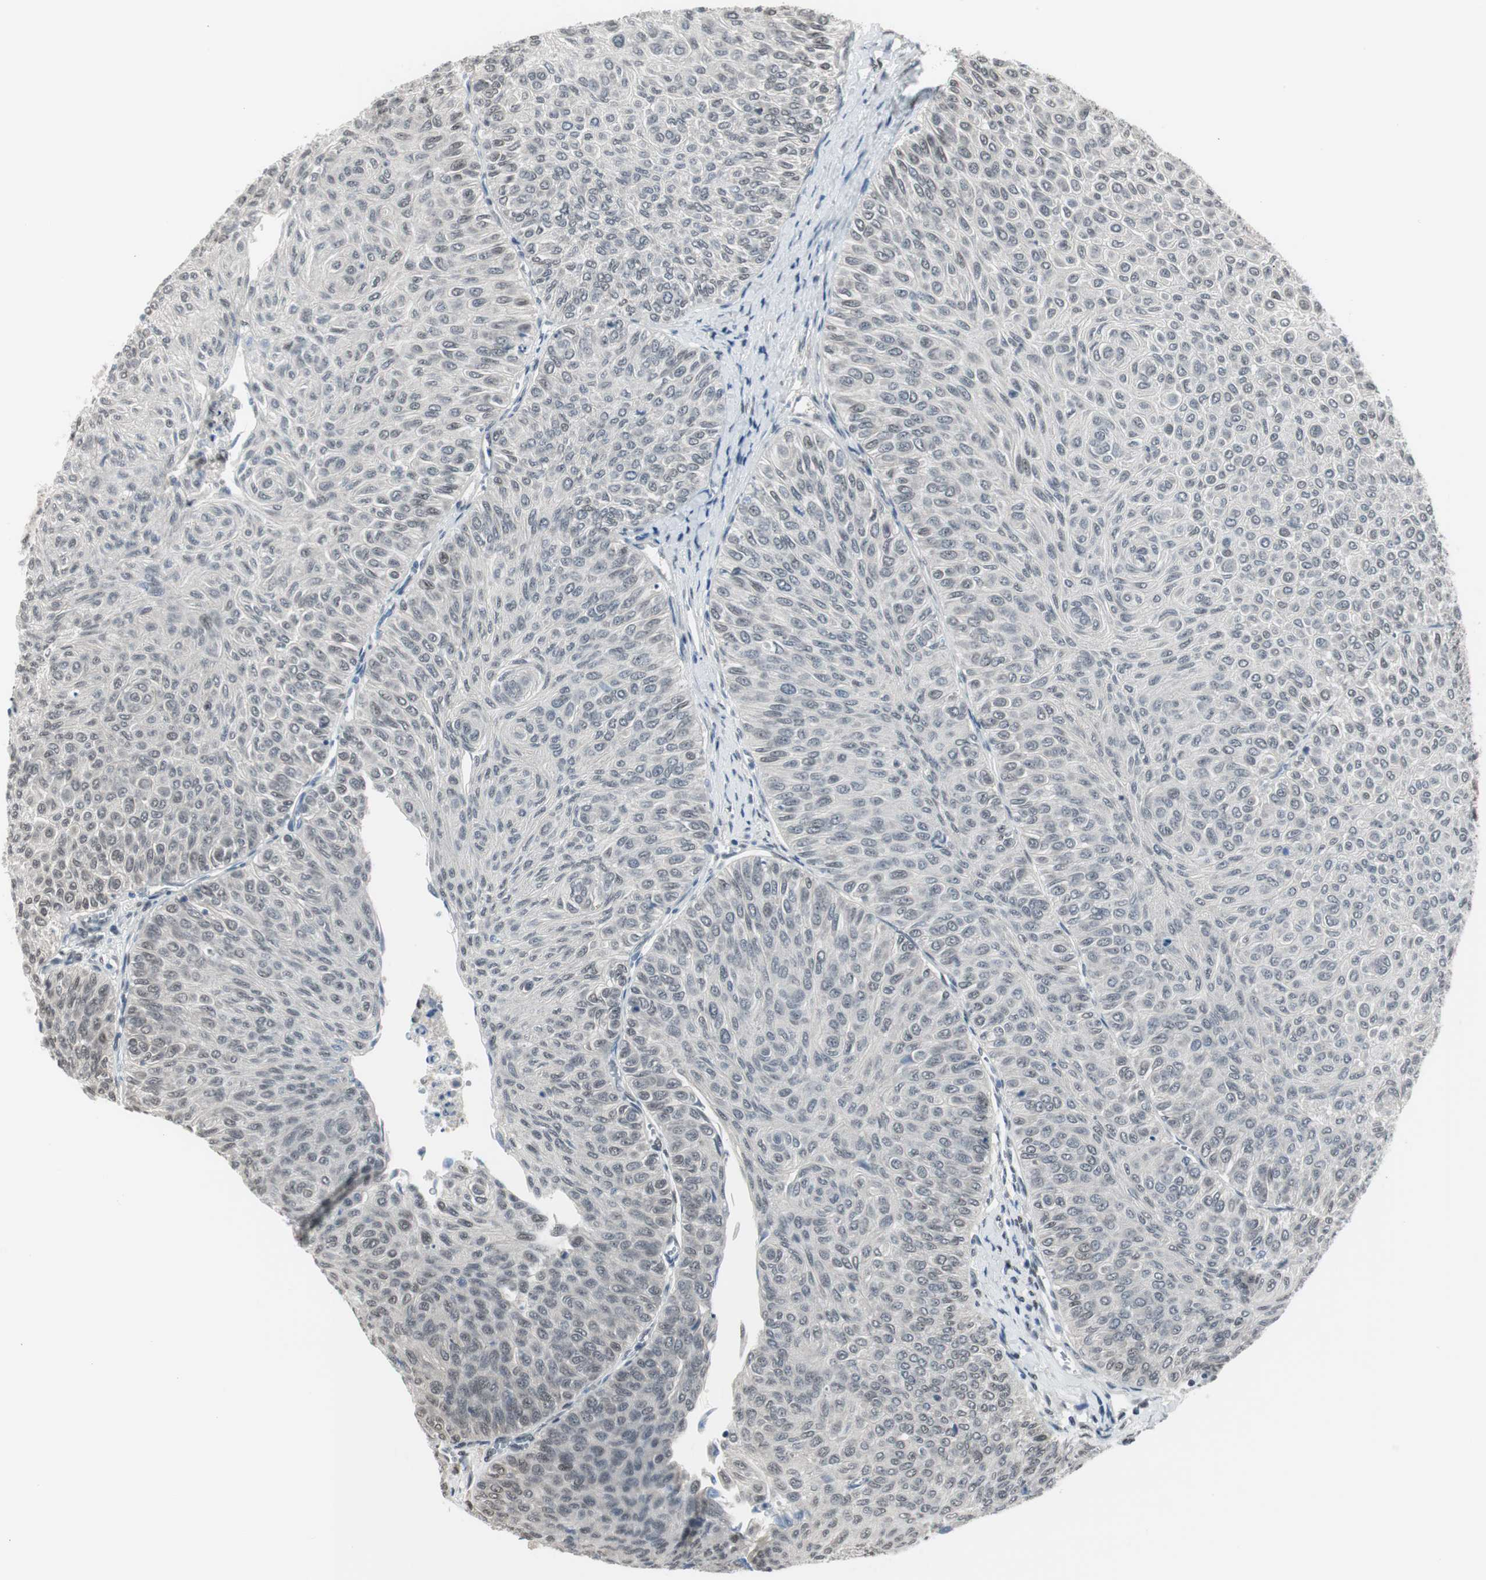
{"staining": {"intensity": "weak", "quantity": "<25%", "location": "nuclear"}, "tissue": "urothelial cancer", "cell_type": "Tumor cells", "image_type": "cancer", "snomed": [{"axis": "morphology", "description": "Urothelial carcinoma, Low grade"}, {"axis": "topography", "description": "Urinary bladder"}], "caption": "Immunohistochemical staining of low-grade urothelial carcinoma shows no significant staining in tumor cells.", "gene": "LONP2", "patient": {"sex": "male", "age": 78}}